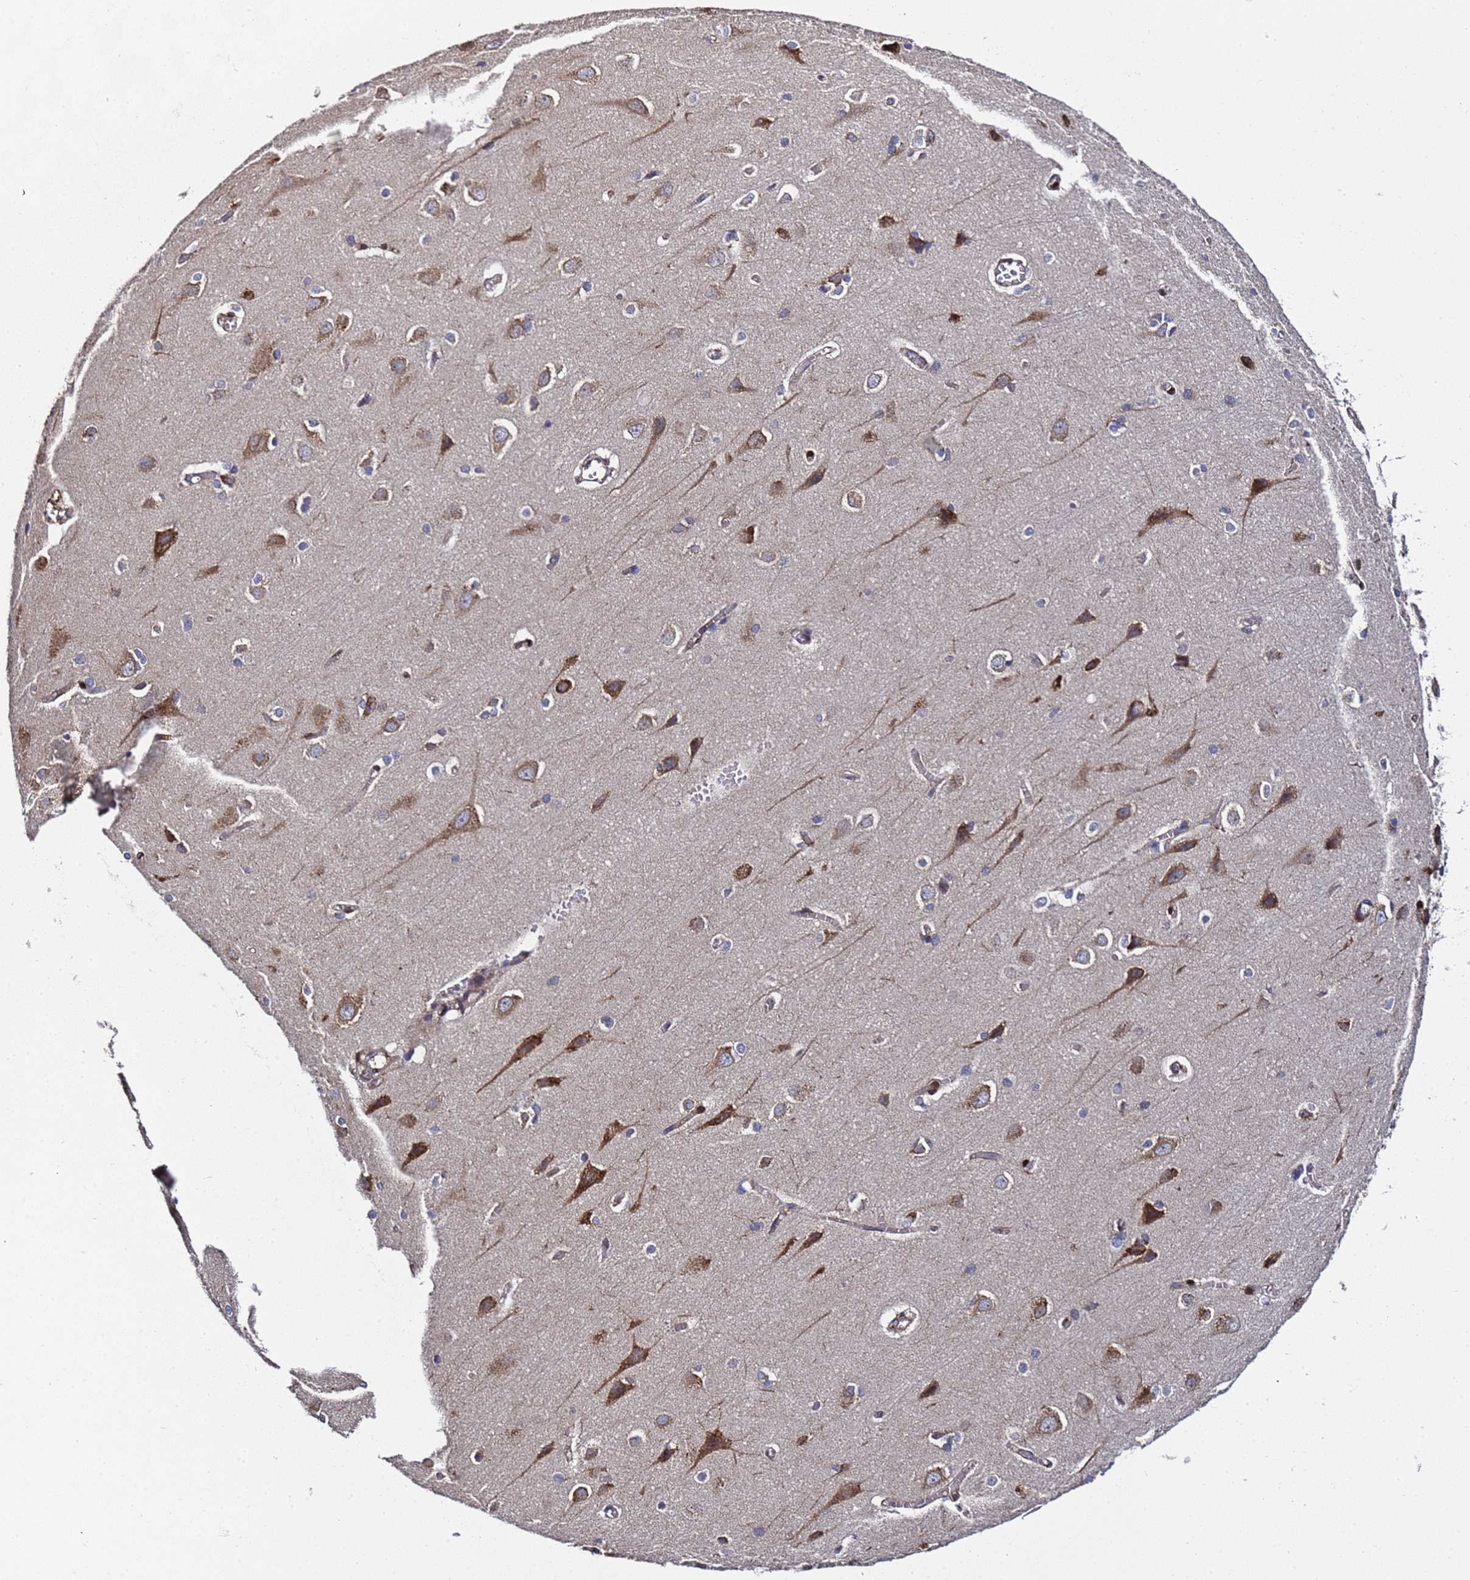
{"staining": {"intensity": "weak", "quantity": ">75%", "location": "cytoplasmic/membranous"}, "tissue": "cerebral cortex", "cell_type": "Endothelial cells", "image_type": "normal", "snomed": [{"axis": "morphology", "description": "Normal tissue, NOS"}, {"axis": "topography", "description": "Cerebral cortex"}], "caption": "Immunohistochemistry (IHC) photomicrograph of benign cerebral cortex: human cerebral cortex stained using IHC exhibits low levels of weak protein expression localized specifically in the cytoplasmic/membranous of endothelial cells, appearing as a cytoplasmic/membranous brown color.", "gene": "MOCS1", "patient": {"sex": "male", "age": 37}}